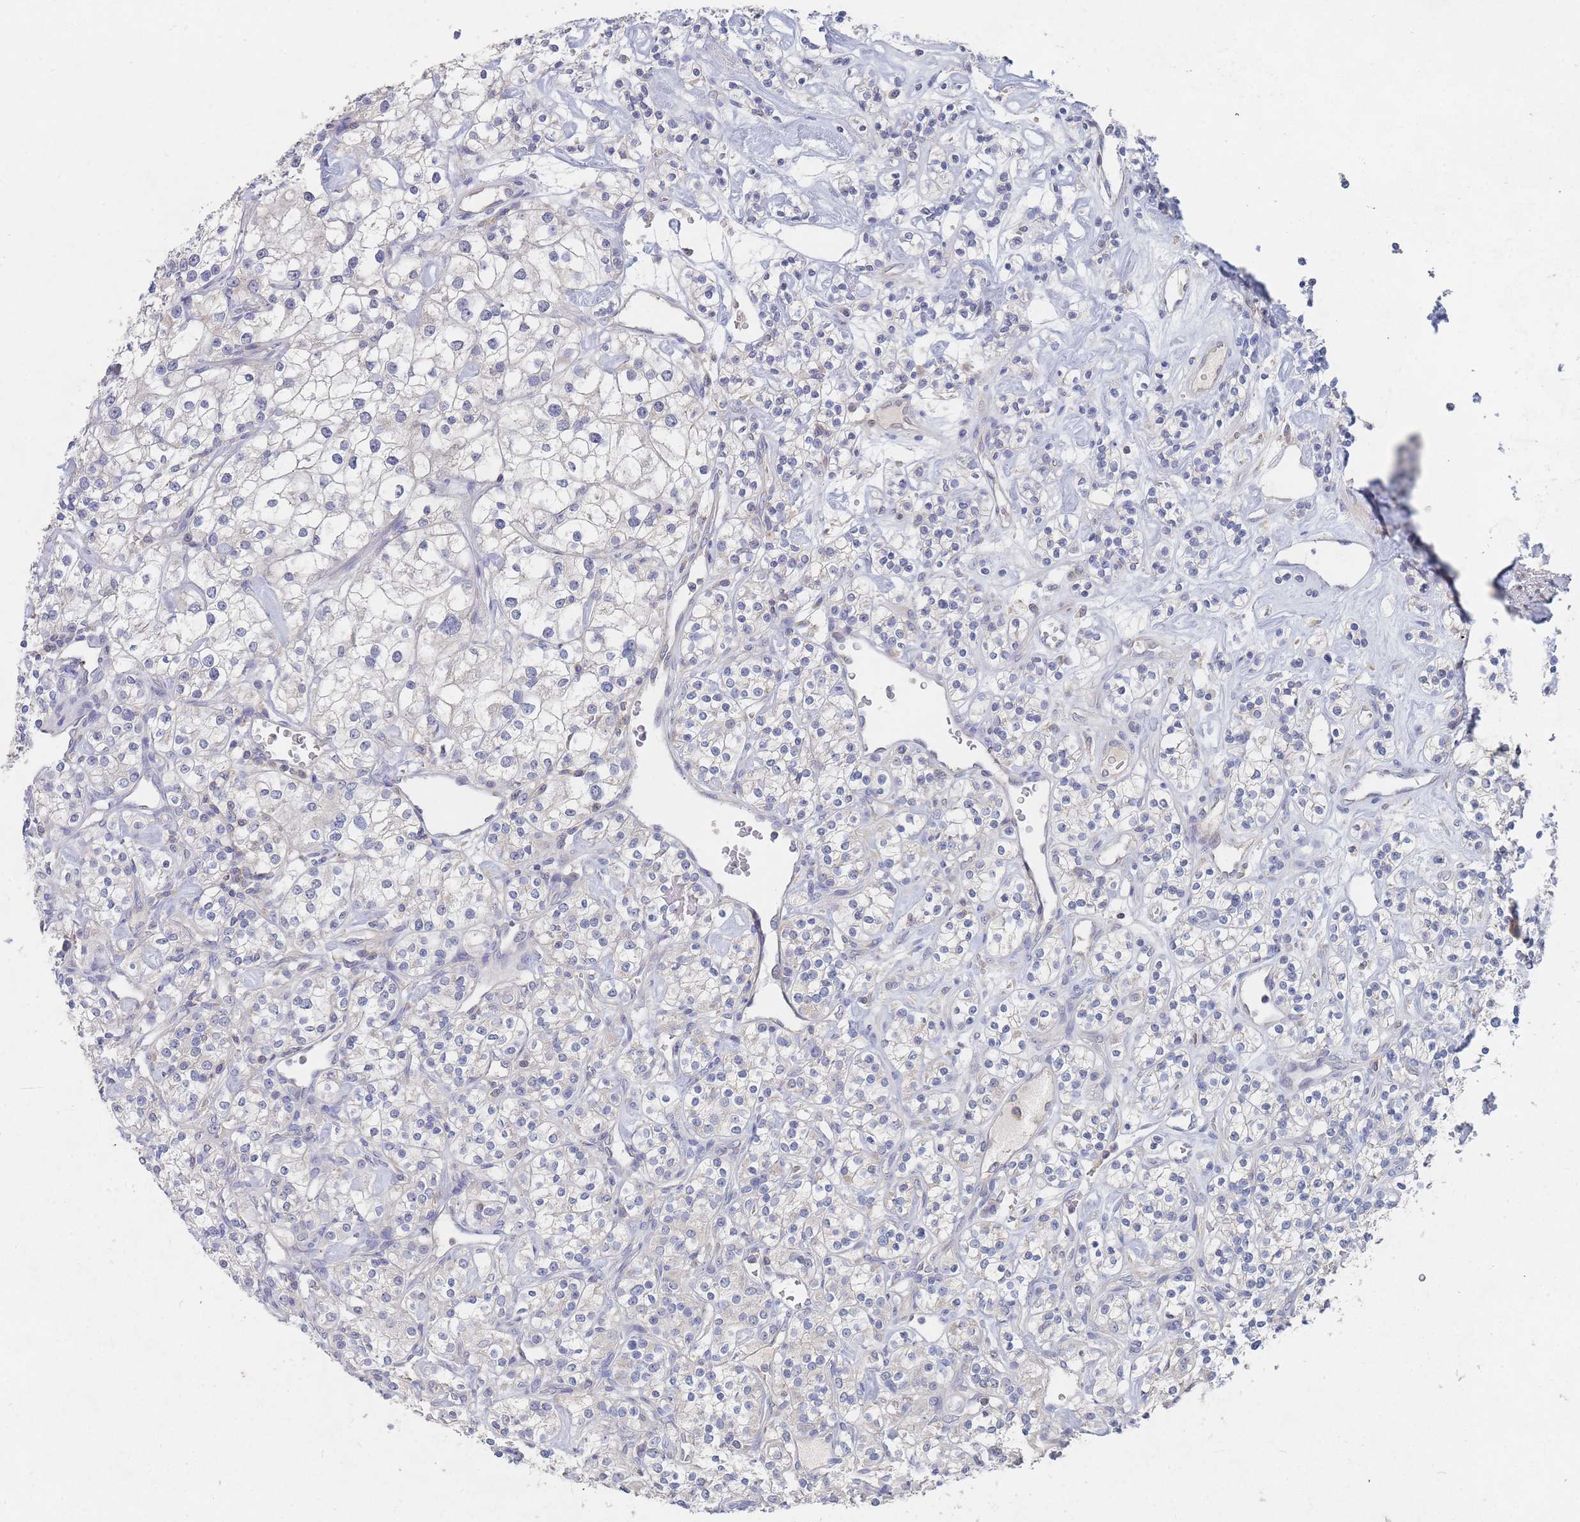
{"staining": {"intensity": "negative", "quantity": "none", "location": "none"}, "tissue": "renal cancer", "cell_type": "Tumor cells", "image_type": "cancer", "snomed": [{"axis": "morphology", "description": "Adenocarcinoma, NOS"}, {"axis": "topography", "description": "Kidney"}], "caption": "Tumor cells are negative for protein expression in human renal cancer.", "gene": "PPP6C", "patient": {"sex": "male", "age": 77}}